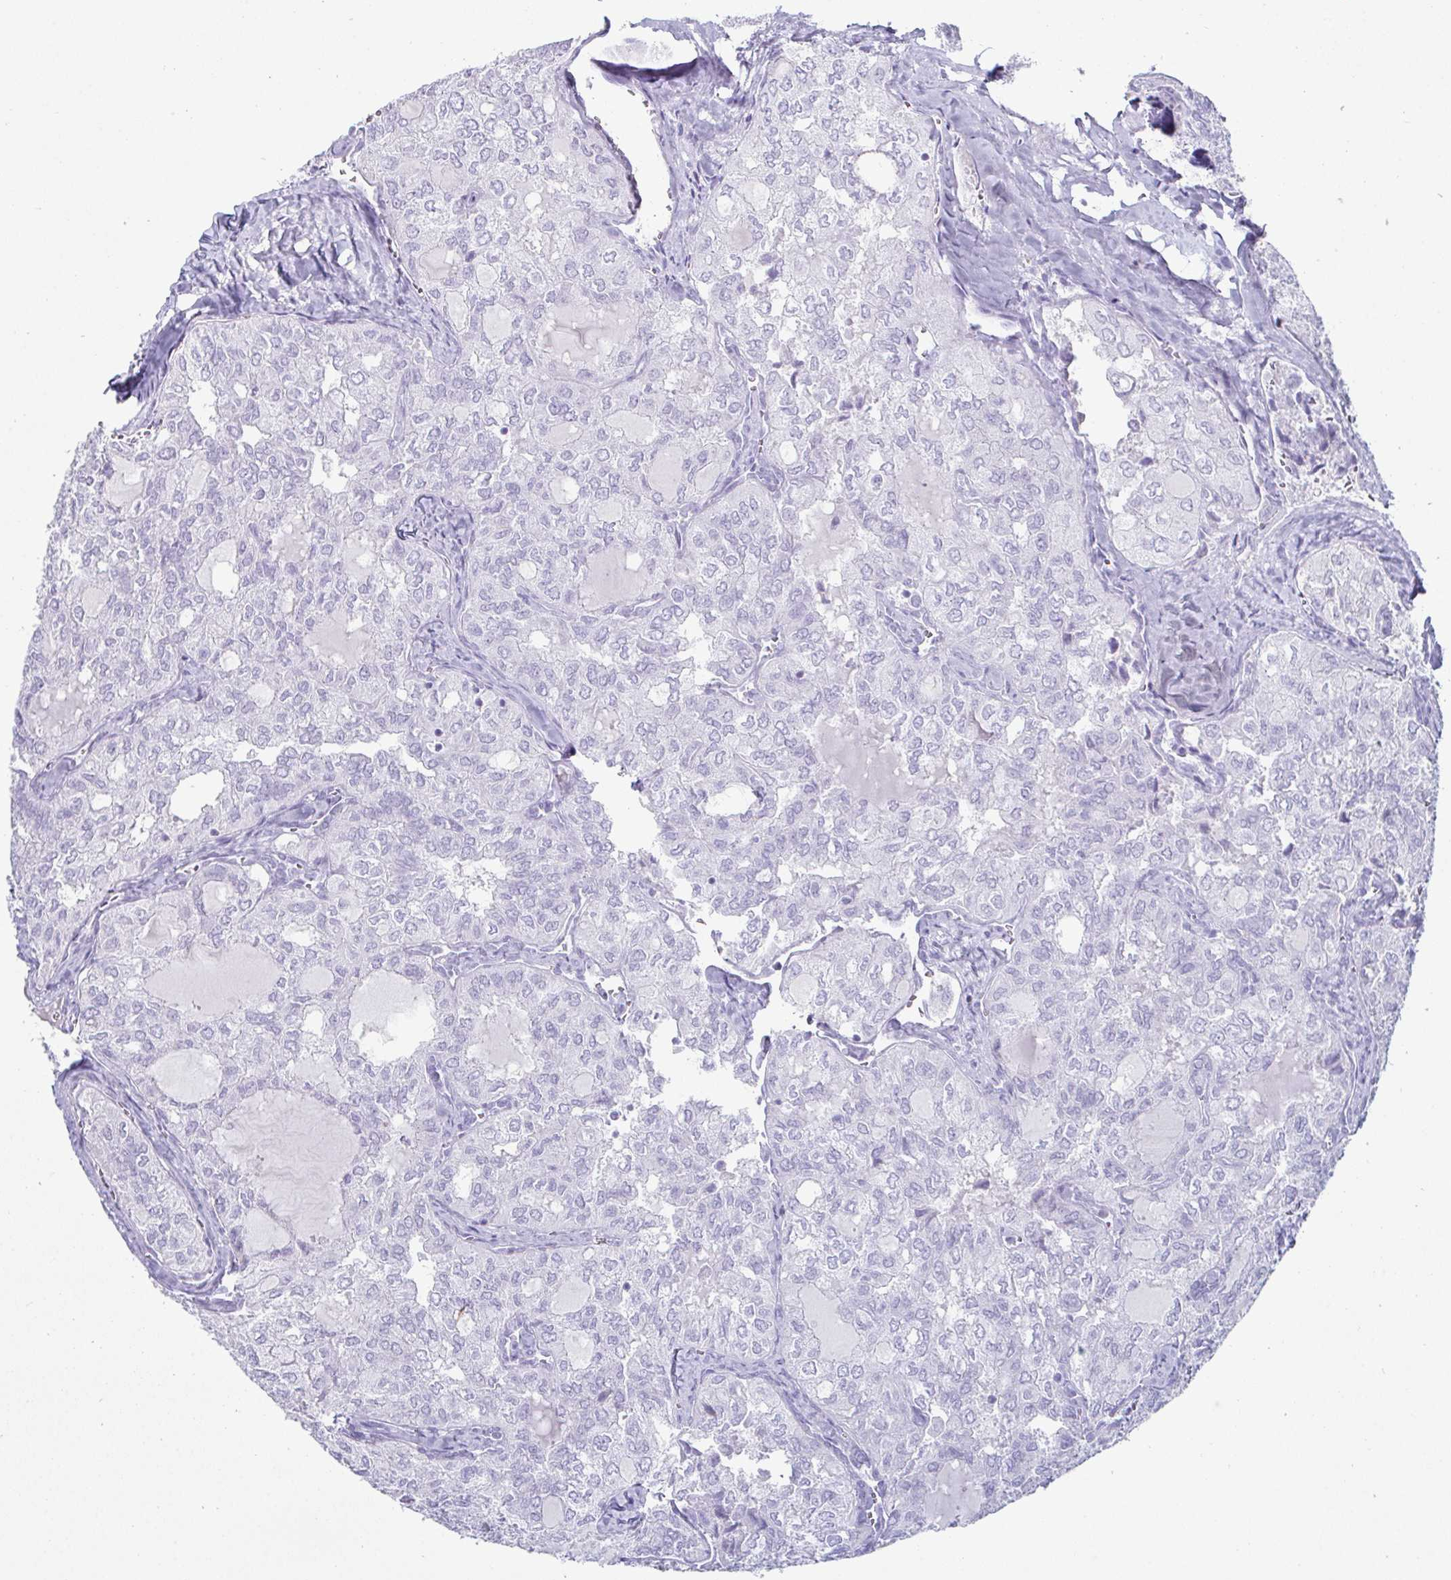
{"staining": {"intensity": "negative", "quantity": "none", "location": "none"}, "tissue": "thyroid cancer", "cell_type": "Tumor cells", "image_type": "cancer", "snomed": [{"axis": "morphology", "description": "Follicular adenoma carcinoma, NOS"}, {"axis": "topography", "description": "Thyroid gland"}], "caption": "Immunohistochemistry (IHC) of human thyroid cancer displays no staining in tumor cells.", "gene": "CREG2", "patient": {"sex": "male", "age": 75}}